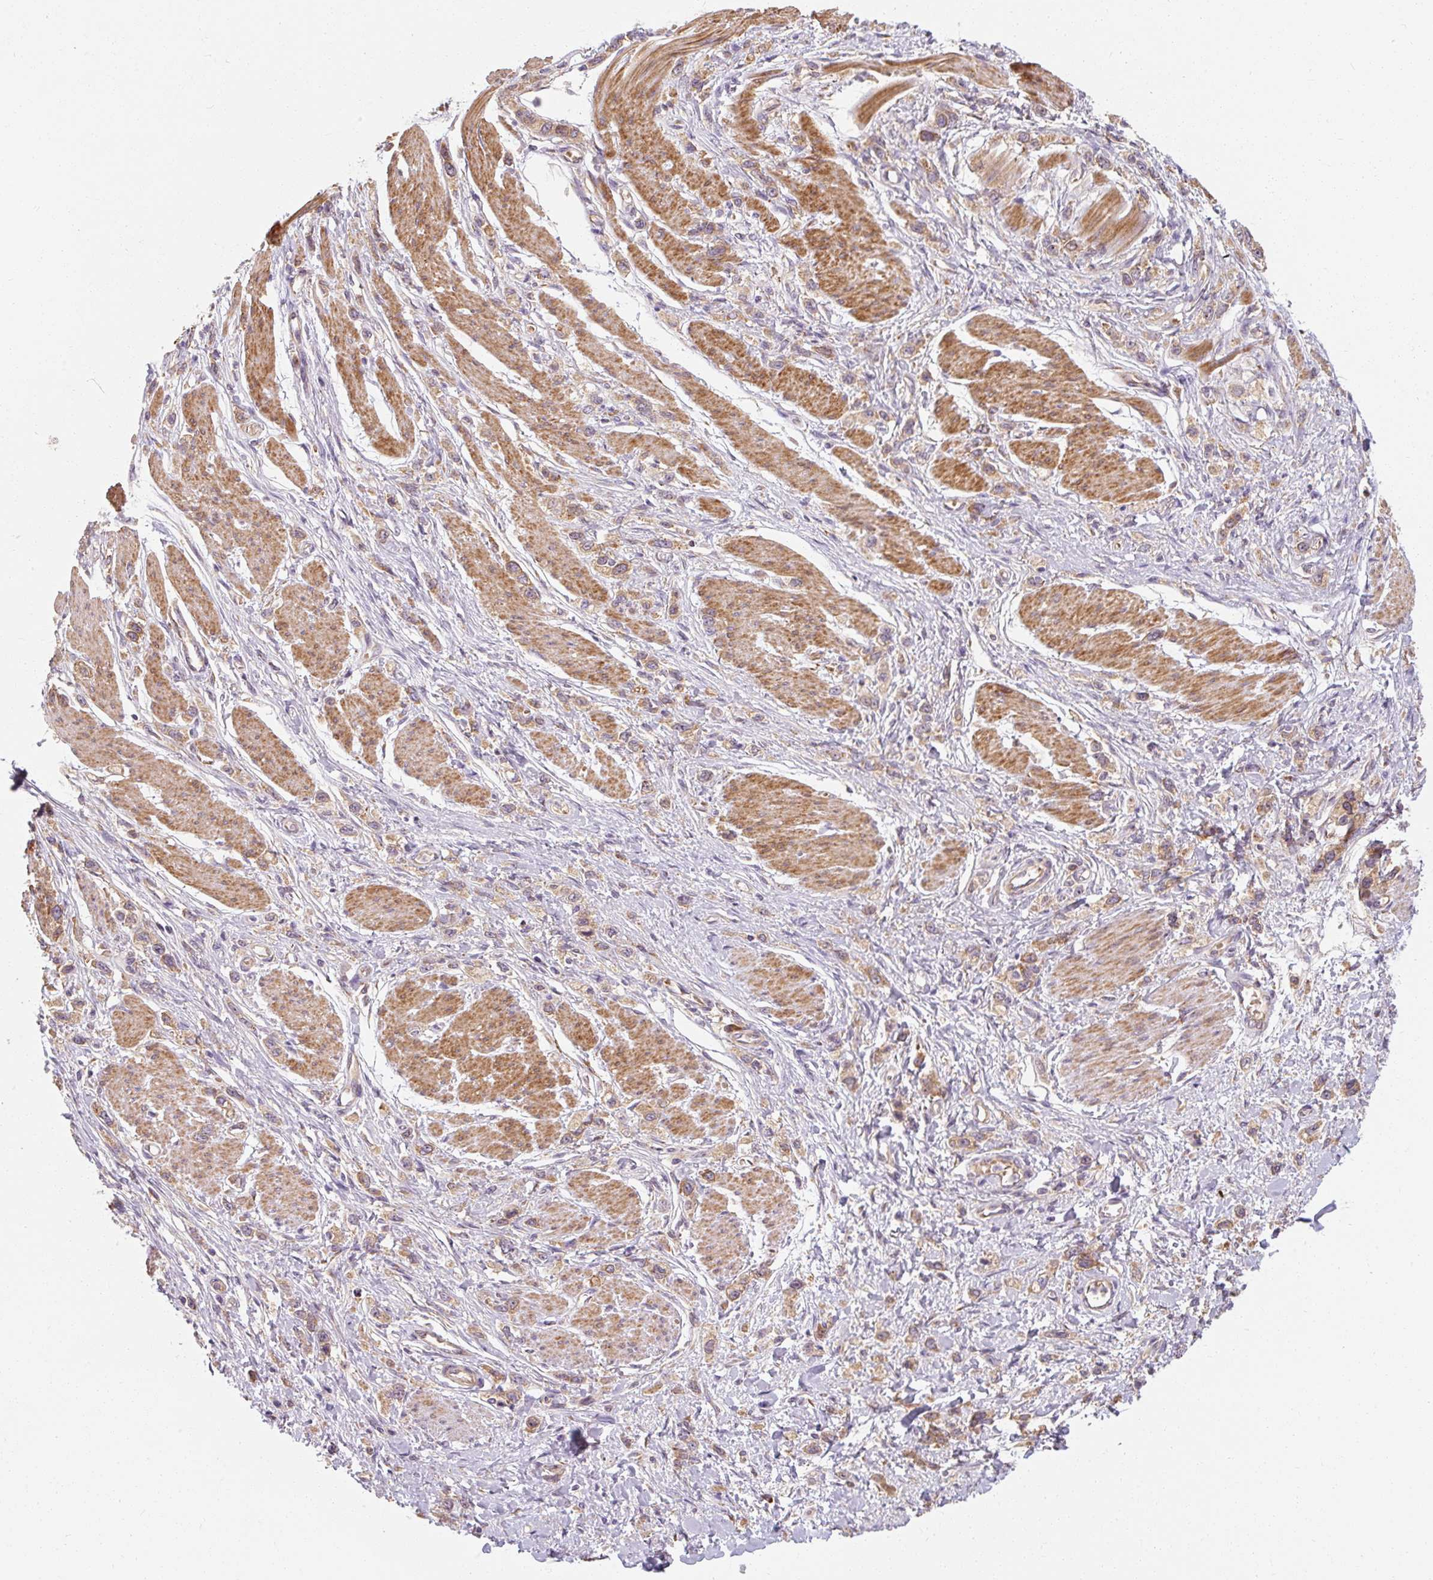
{"staining": {"intensity": "moderate", "quantity": "<25%", "location": "cytoplasmic/membranous"}, "tissue": "stomach cancer", "cell_type": "Tumor cells", "image_type": "cancer", "snomed": [{"axis": "morphology", "description": "Adenocarcinoma, NOS"}, {"axis": "topography", "description": "Stomach"}], "caption": "Moderate cytoplasmic/membranous protein positivity is present in about <25% of tumor cells in stomach cancer (adenocarcinoma).", "gene": "TBC1D4", "patient": {"sex": "female", "age": 65}}